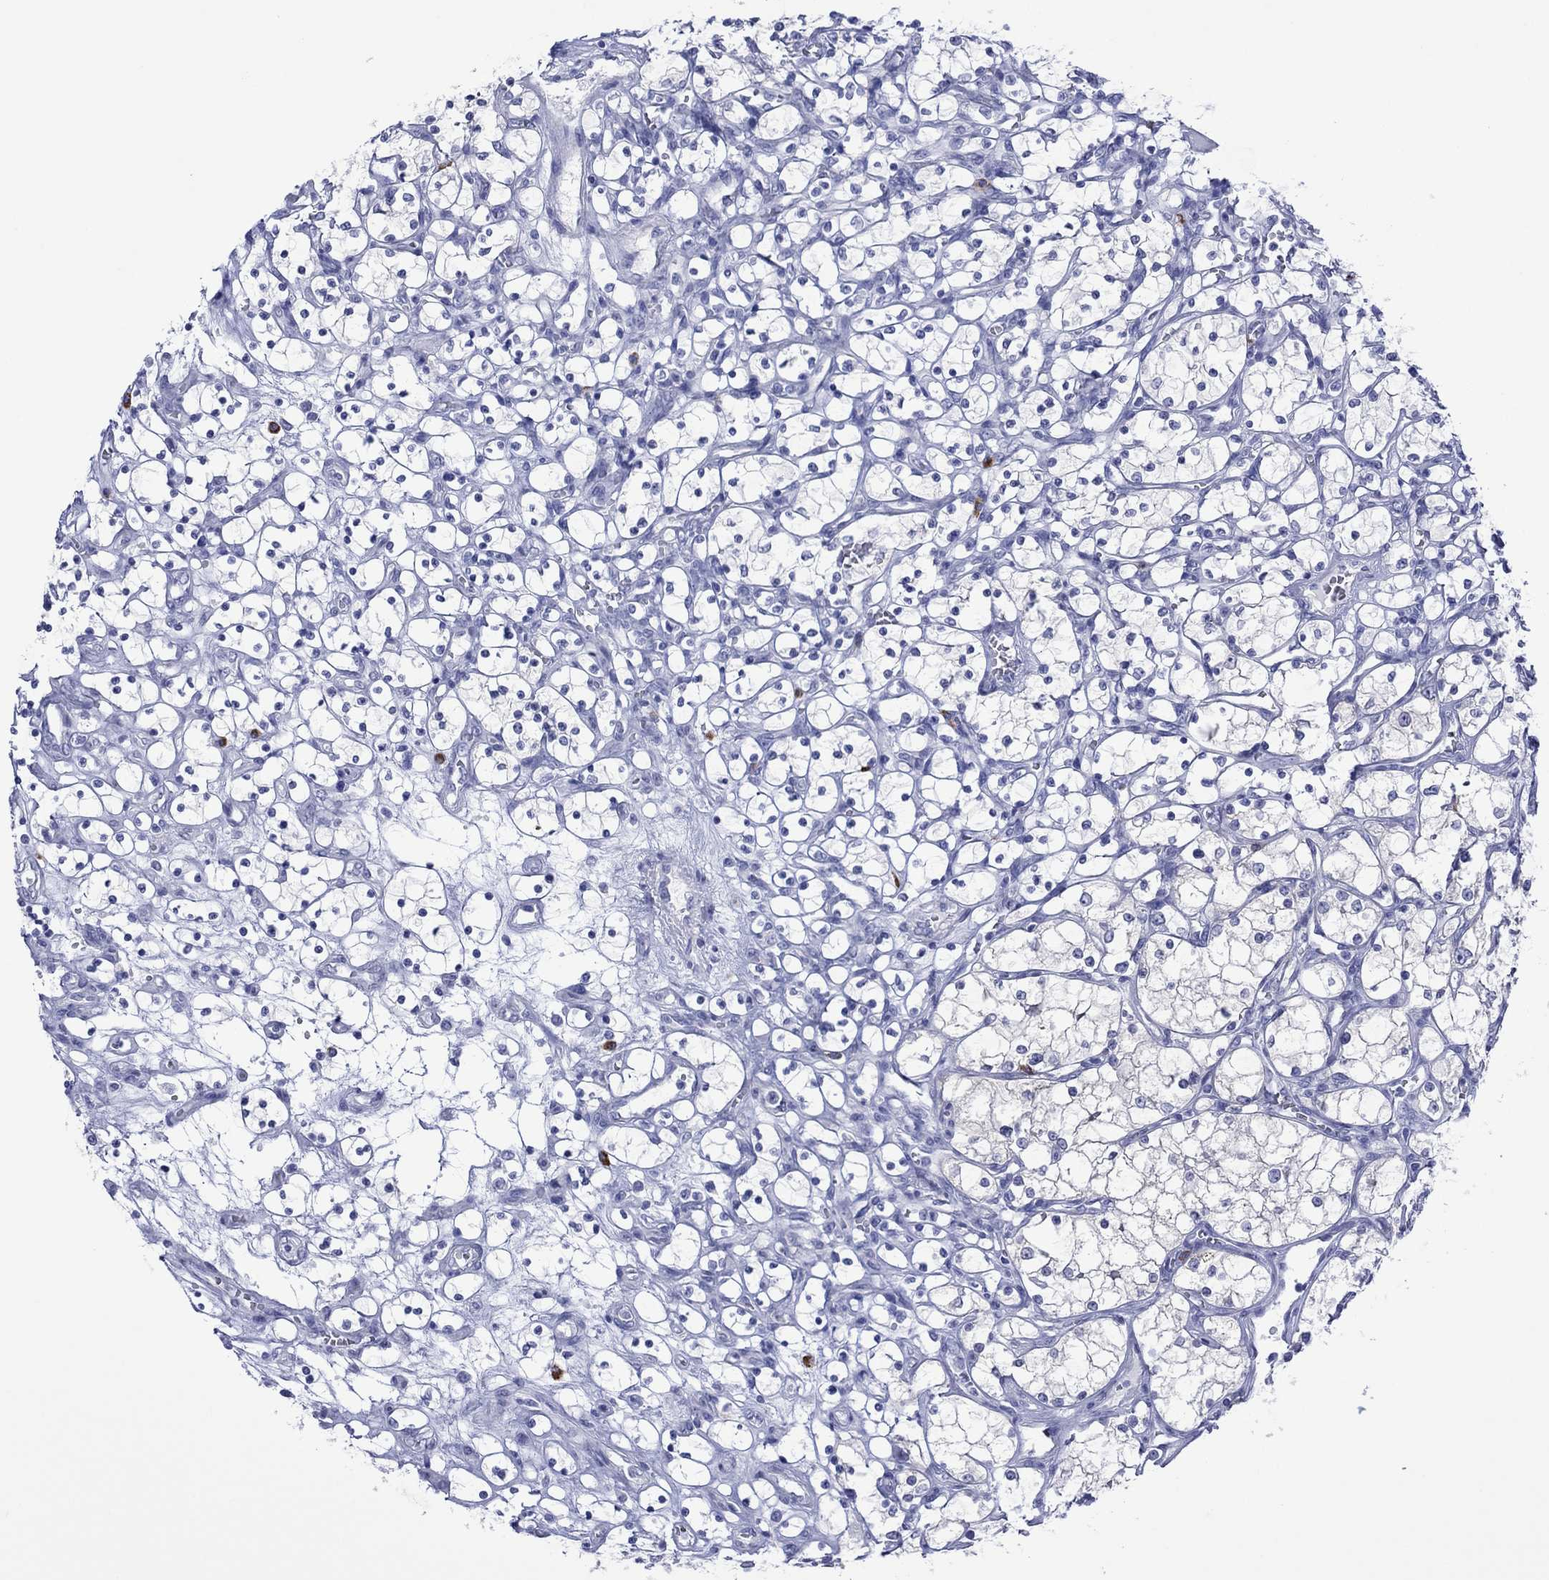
{"staining": {"intensity": "negative", "quantity": "none", "location": "none"}, "tissue": "renal cancer", "cell_type": "Tumor cells", "image_type": "cancer", "snomed": [{"axis": "morphology", "description": "Adenocarcinoma, NOS"}, {"axis": "topography", "description": "Kidney"}], "caption": "High magnification brightfield microscopy of renal cancer stained with DAB (3,3'-diaminobenzidine) (brown) and counterstained with hematoxylin (blue): tumor cells show no significant staining.", "gene": "MLANA", "patient": {"sex": "female", "age": 69}}